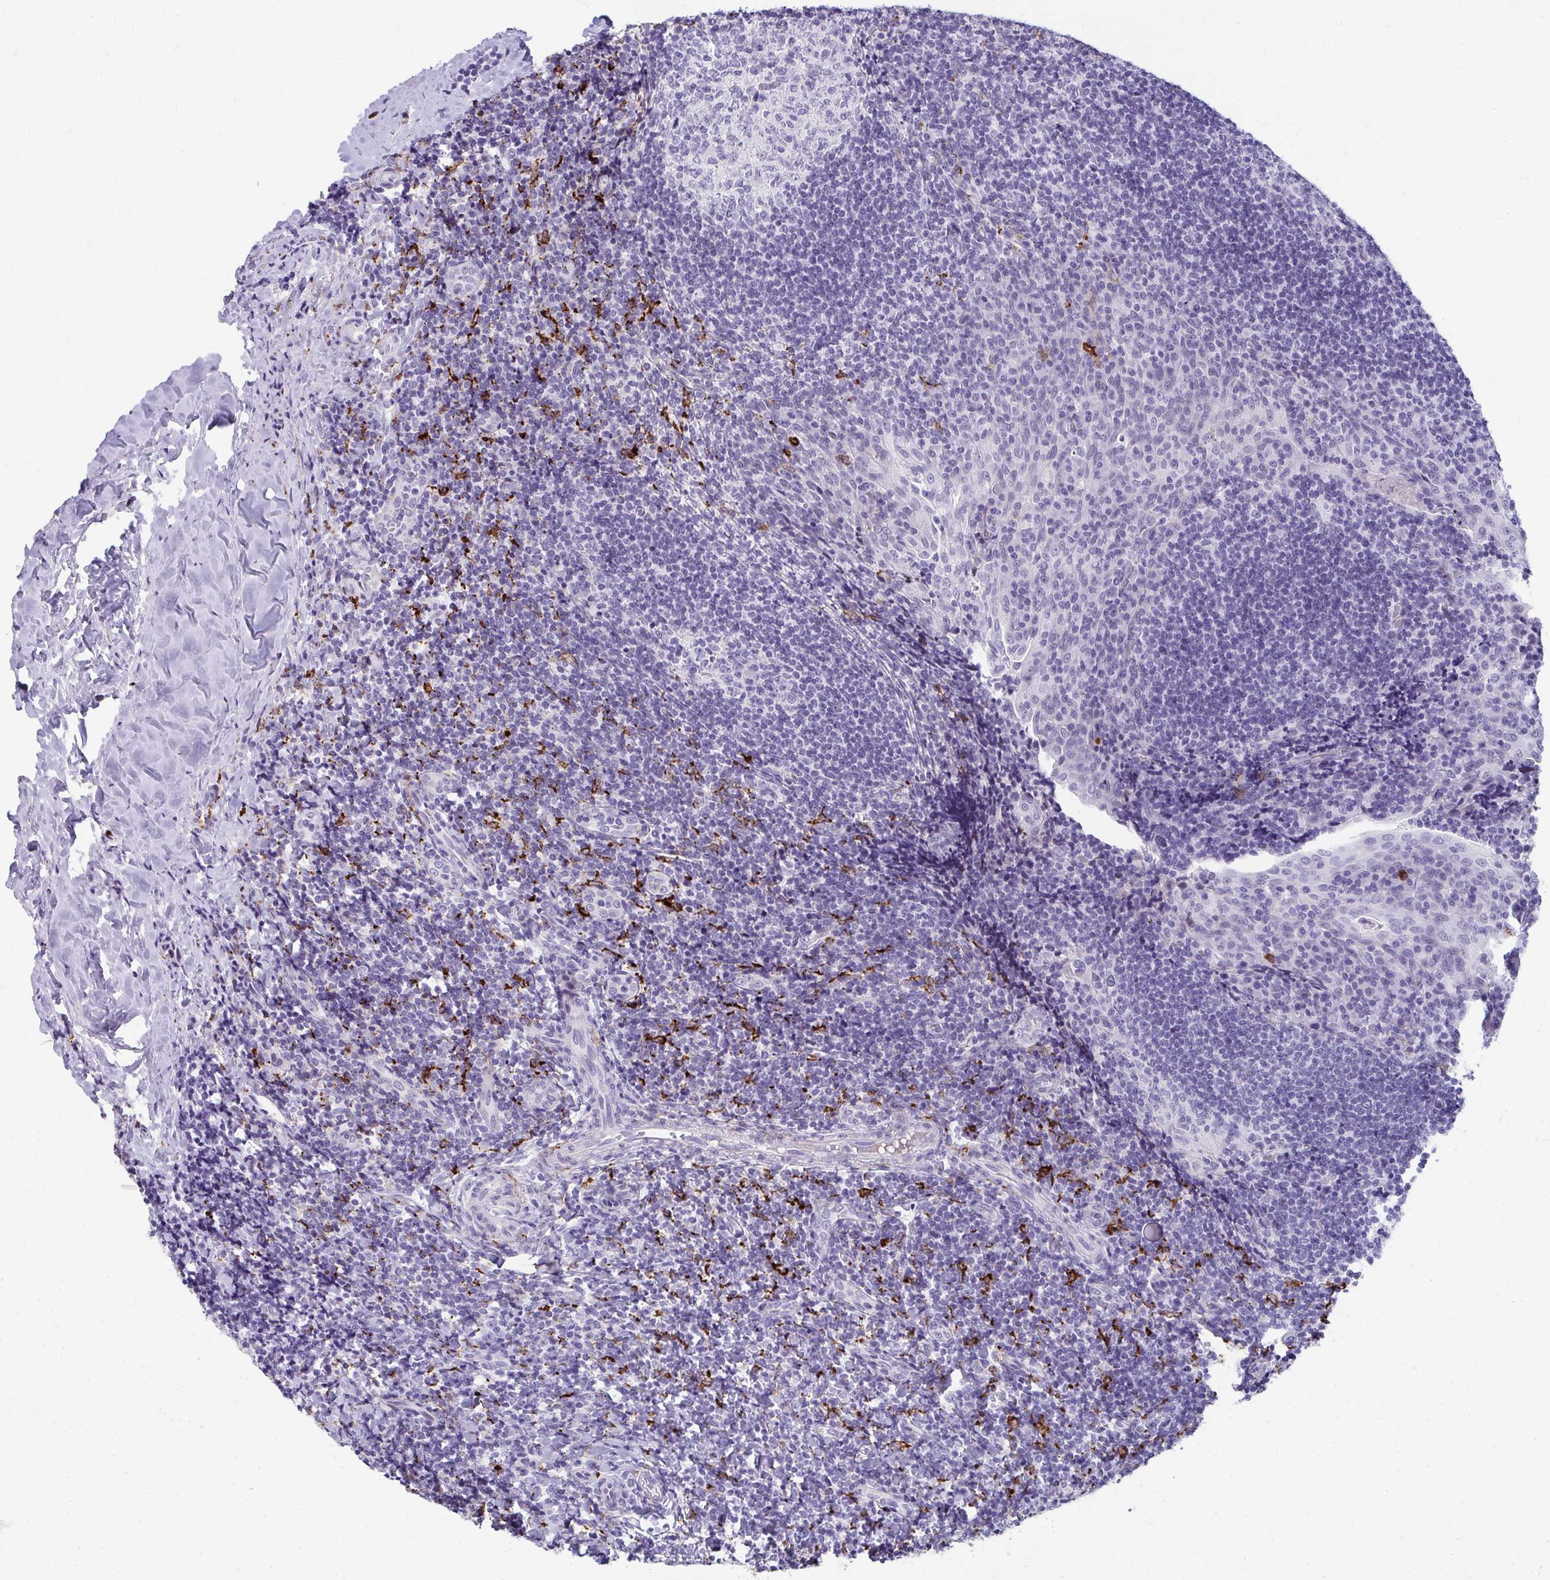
{"staining": {"intensity": "strong", "quantity": "<25%", "location": "cytoplasmic/membranous"}, "tissue": "tonsil", "cell_type": "Germinal center cells", "image_type": "normal", "snomed": [{"axis": "morphology", "description": "Normal tissue, NOS"}, {"axis": "topography", "description": "Tonsil"}], "caption": "Unremarkable tonsil demonstrates strong cytoplasmic/membranous positivity in approximately <25% of germinal center cells The staining was performed using DAB to visualize the protein expression in brown, while the nuclei were stained in blue with hematoxylin (Magnification: 20x)..", "gene": "CD163", "patient": {"sex": "male", "age": 17}}